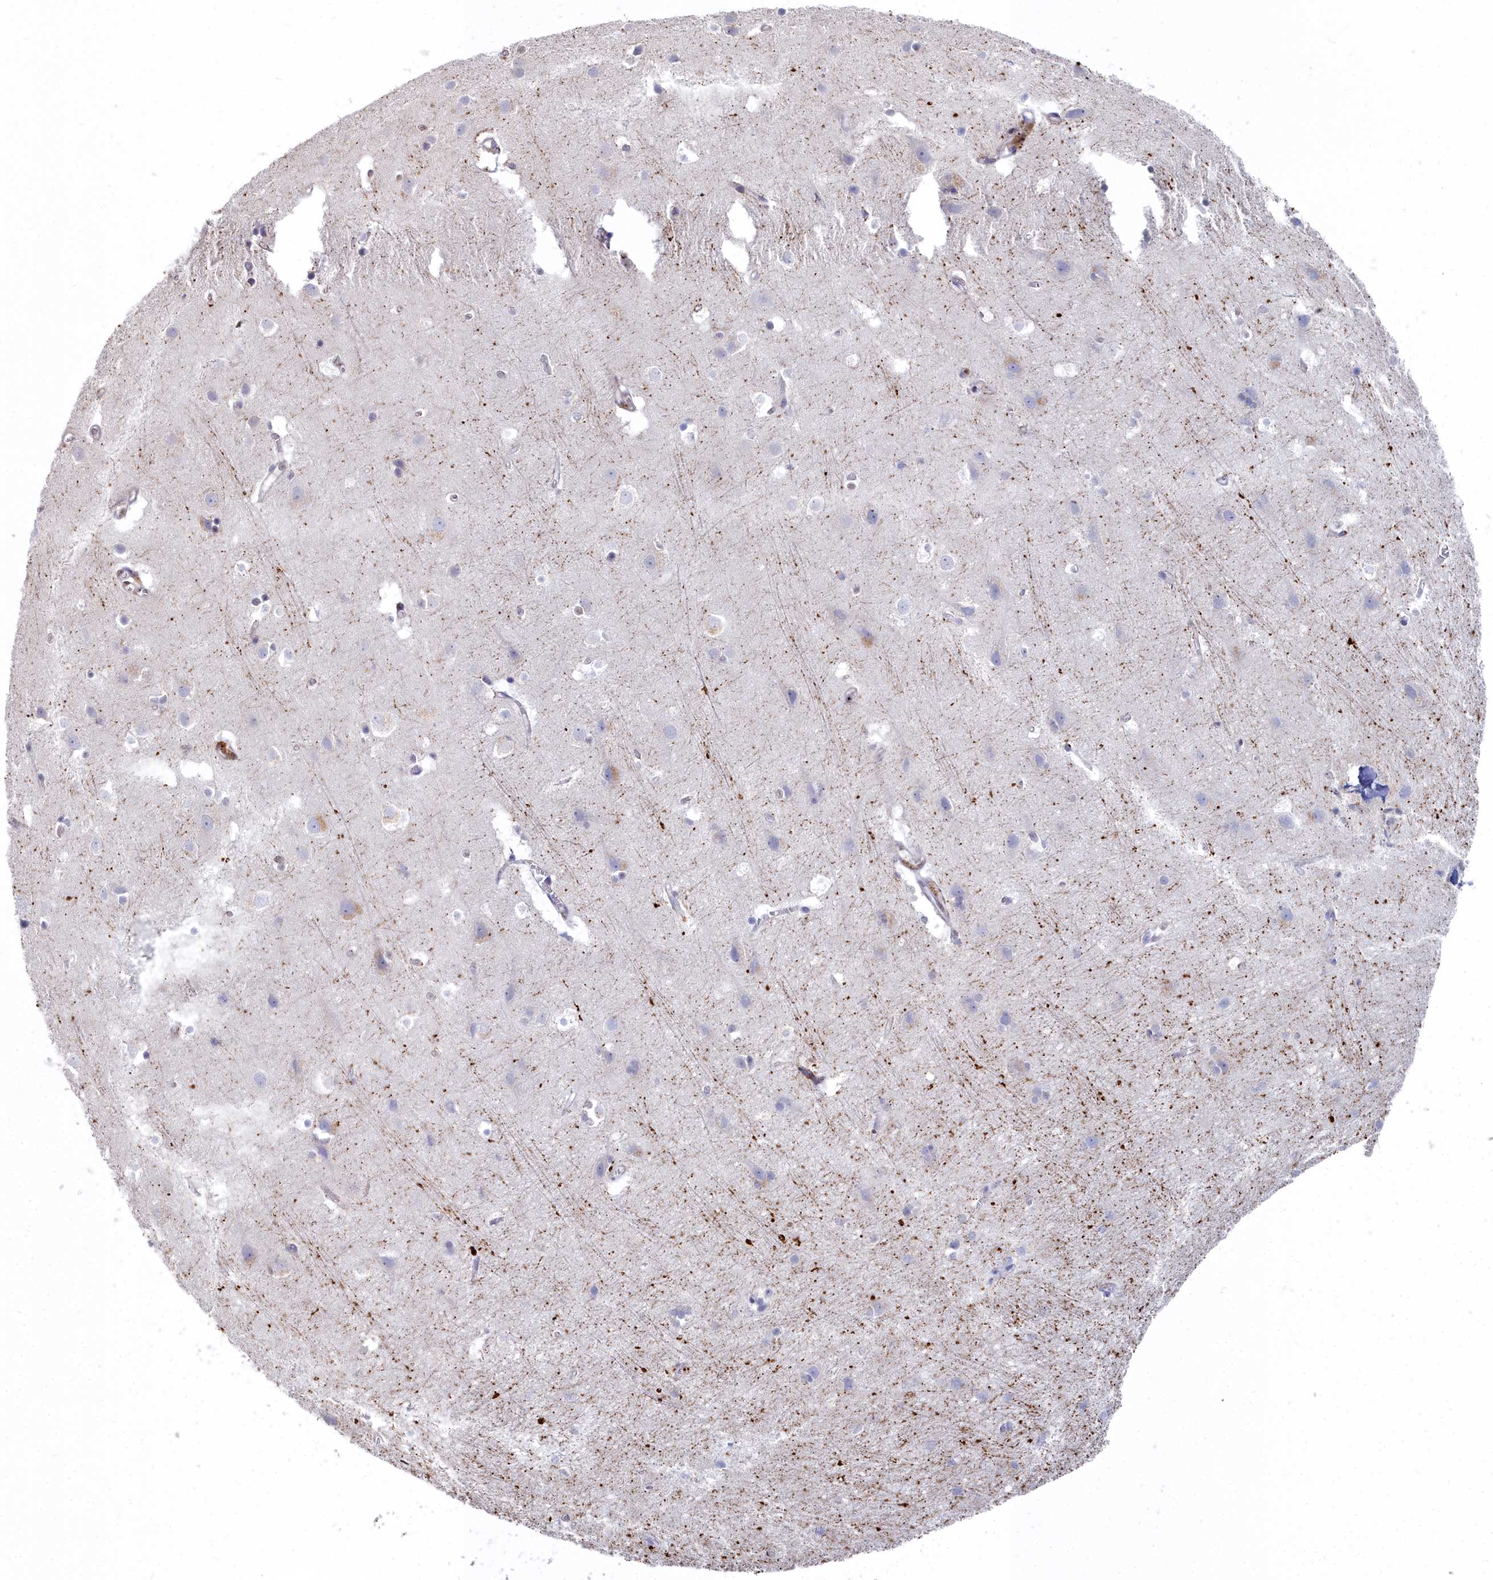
{"staining": {"intensity": "negative", "quantity": "none", "location": "none"}, "tissue": "cerebral cortex", "cell_type": "Endothelial cells", "image_type": "normal", "snomed": [{"axis": "morphology", "description": "Normal tissue, NOS"}, {"axis": "topography", "description": "Cerebral cortex"}], "caption": "The image demonstrates no staining of endothelial cells in normal cerebral cortex.", "gene": "RPS27A", "patient": {"sex": "male", "age": 54}}